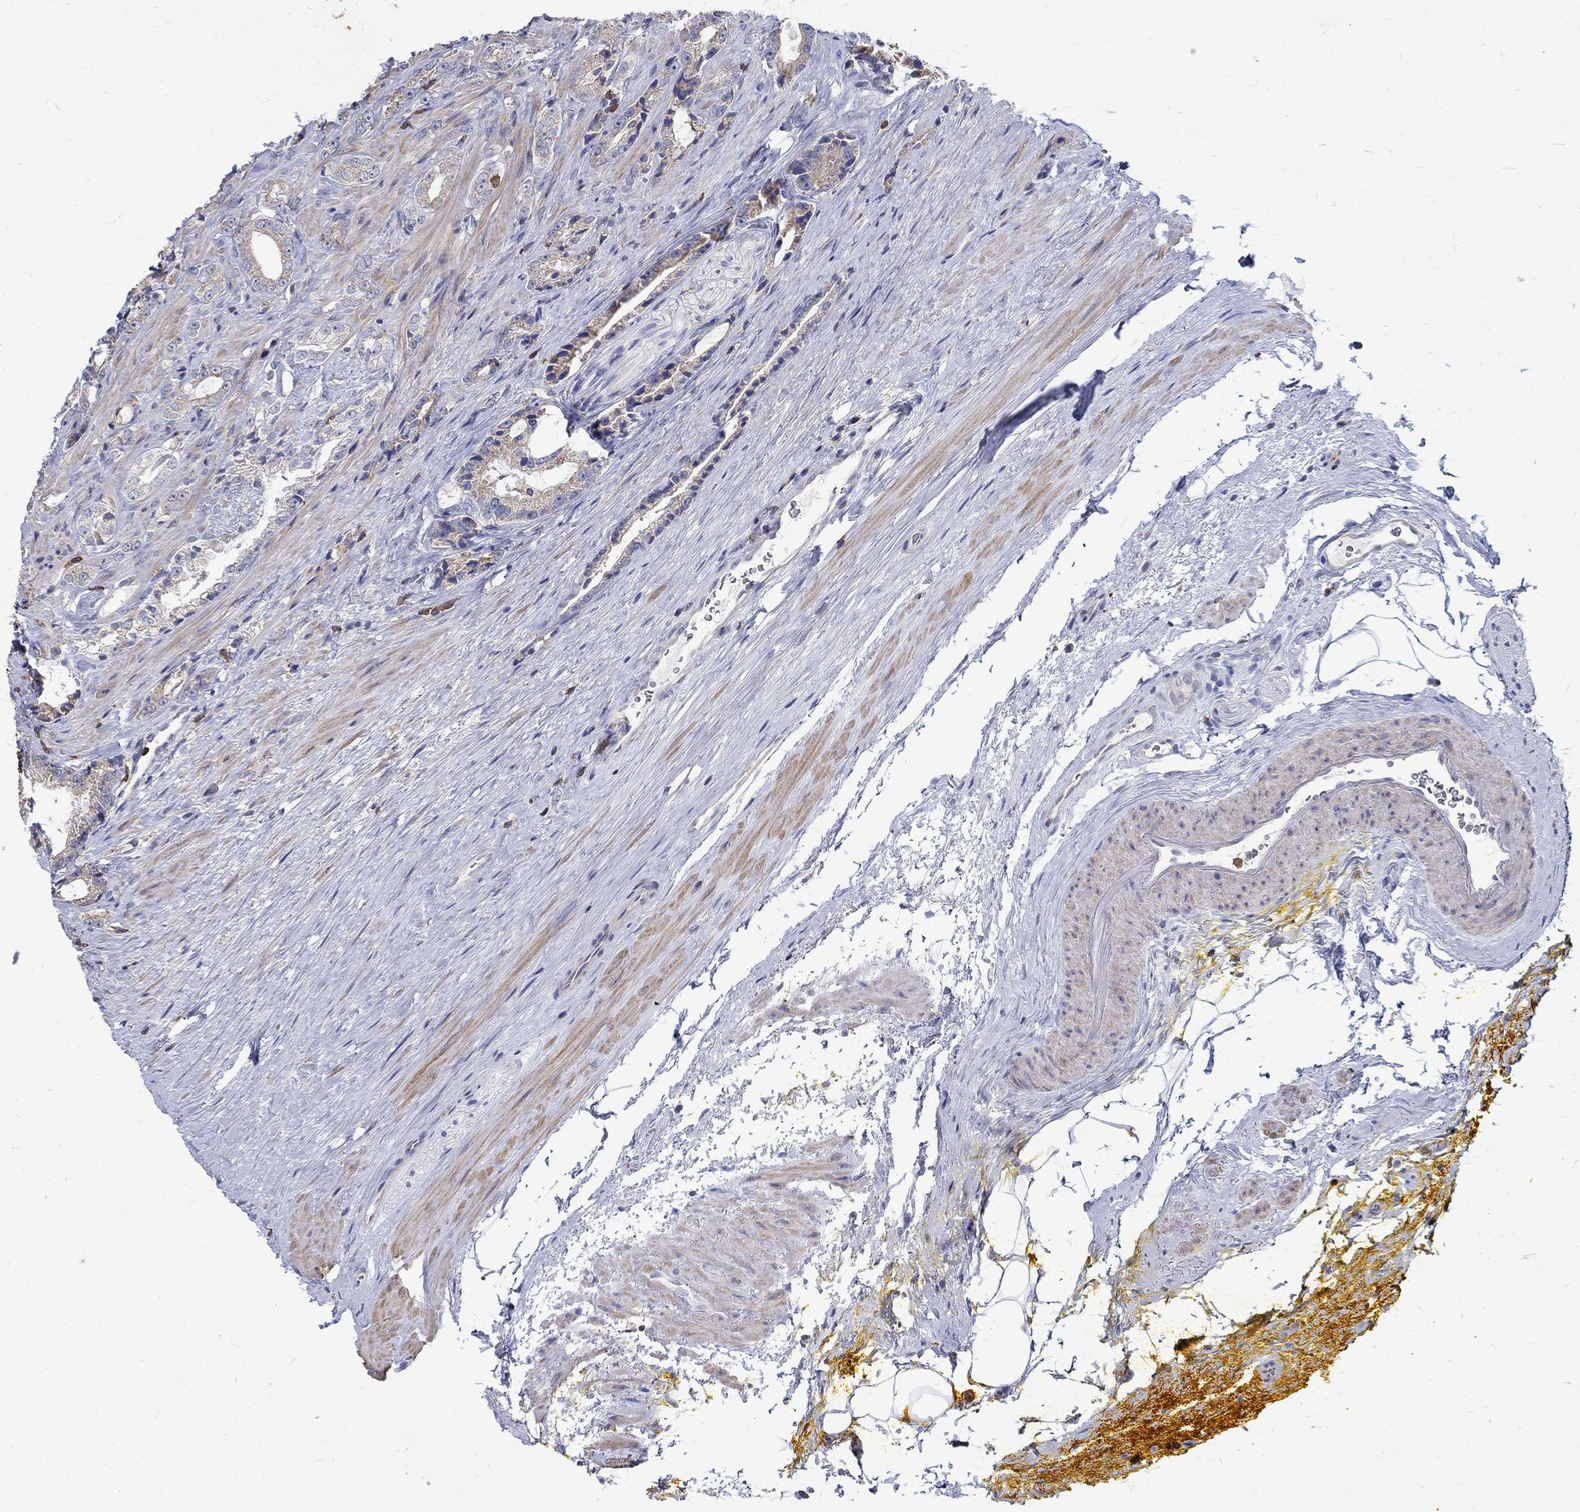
{"staining": {"intensity": "weak", "quantity": "<25%", "location": "cytoplasmic/membranous"}, "tissue": "prostate cancer", "cell_type": "Tumor cells", "image_type": "cancer", "snomed": [{"axis": "morphology", "description": "Adenocarcinoma, NOS"}, {"axis": "topography", "description": "Prostate"}], "caption": "Immunohistochemistry histopathology image of human prostate cancer stained for a protein (brown), which reveals no expression in tumor cells. (DAB immunohistochemistry (IHC), high magnification).", "gene": "AGAP2", "patient": {"sex": "male", "age": 67}}